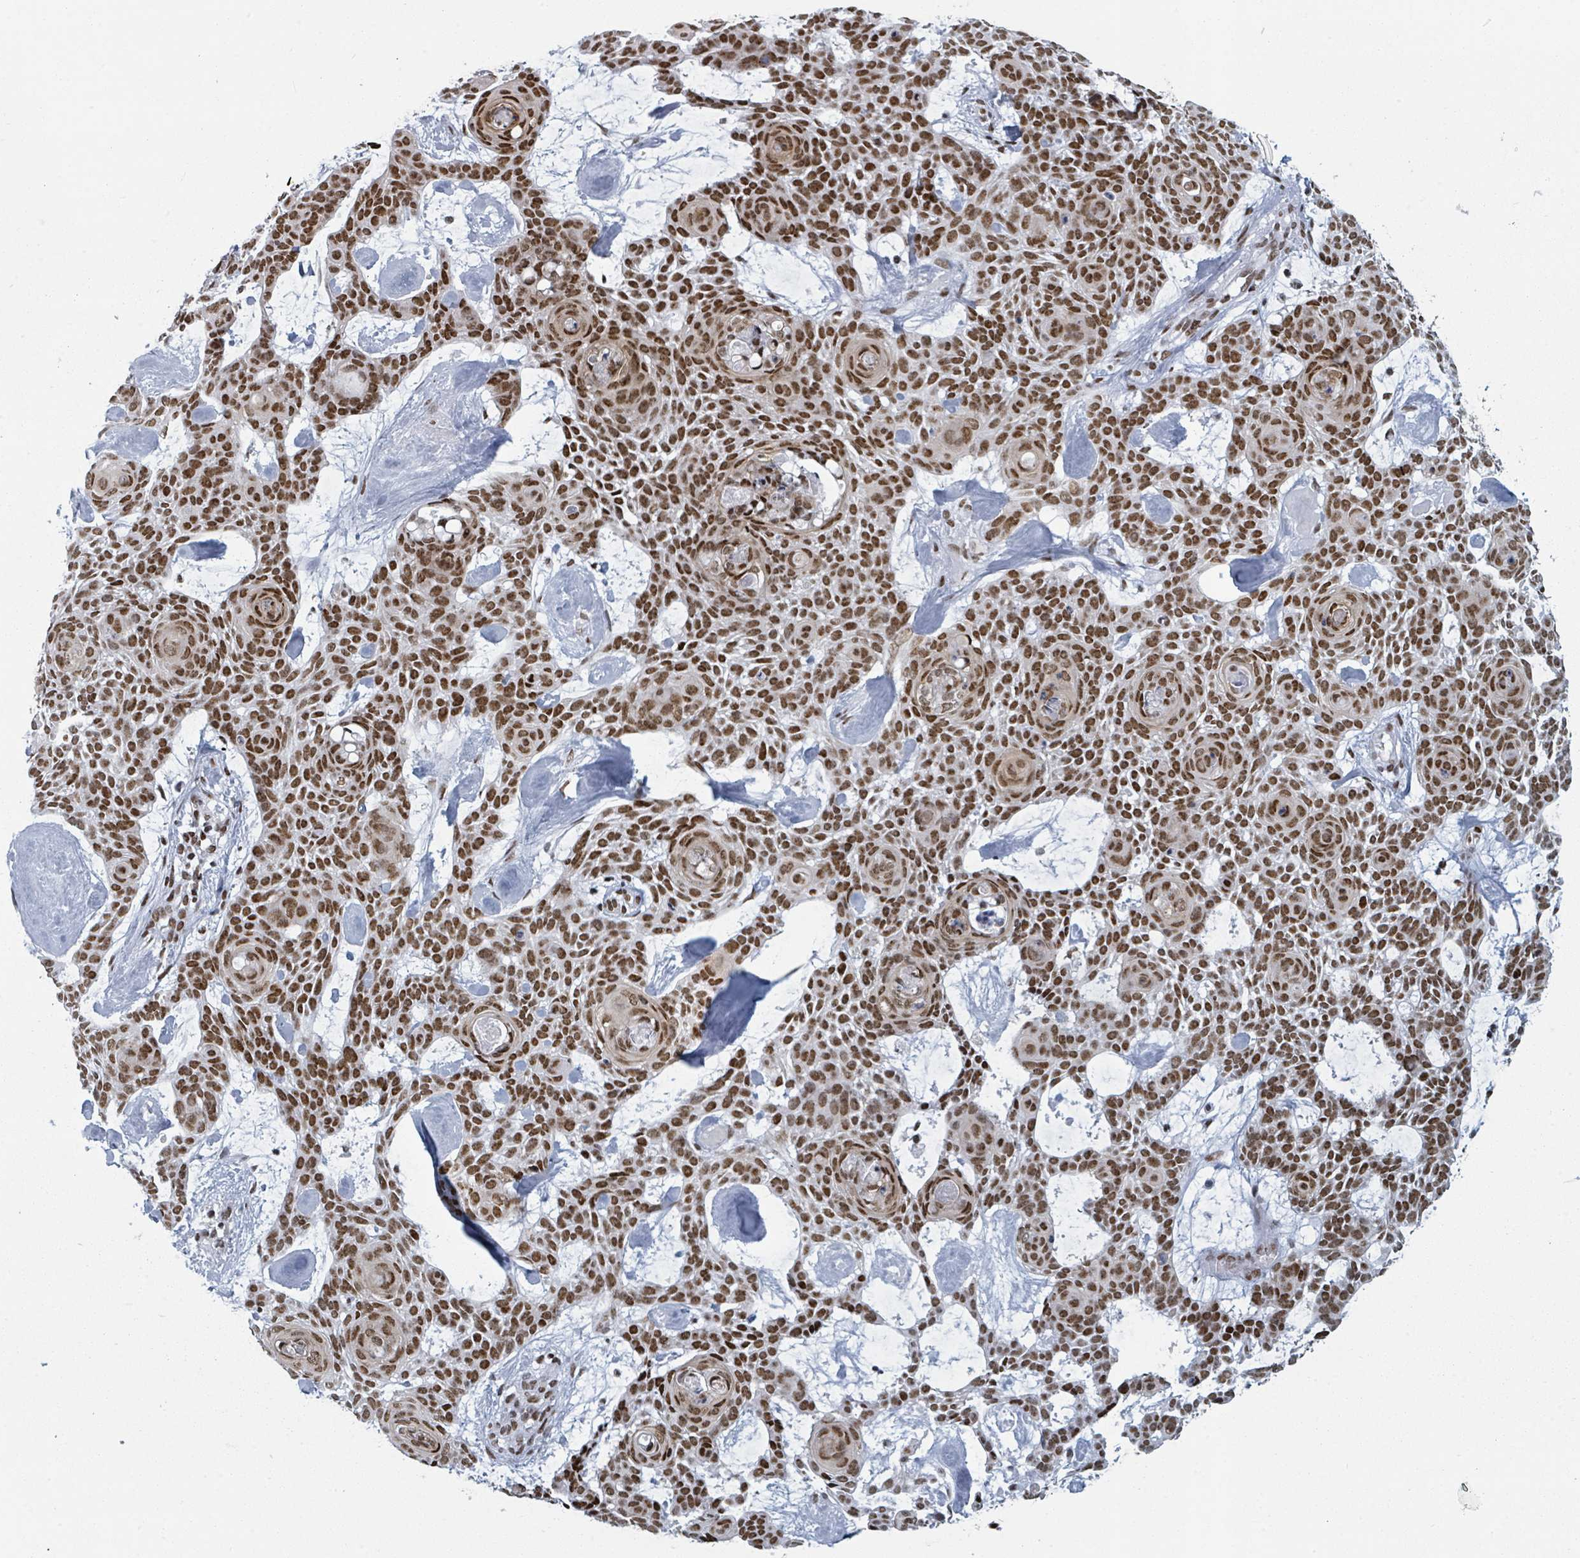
{"staining": {"intensity": "moderate", "quantity": ">75%", "location": "nuclear"}, "tissue": "skin cancer", "cell_type": "Tumor cells", "image_type": "cancer", "snomed": [{"axis": "morphology", "description": "Basal cell carcinoma"}, {"axis": "topography", "description": "Skin"}], "caption": "A high-resolution image shows IHC staining of skin cancer, which reveals moderate nuclear expression in about >75% of tumor cells.", "gene": "DHX16", "patient": {"sex": "male", "age": 61}}